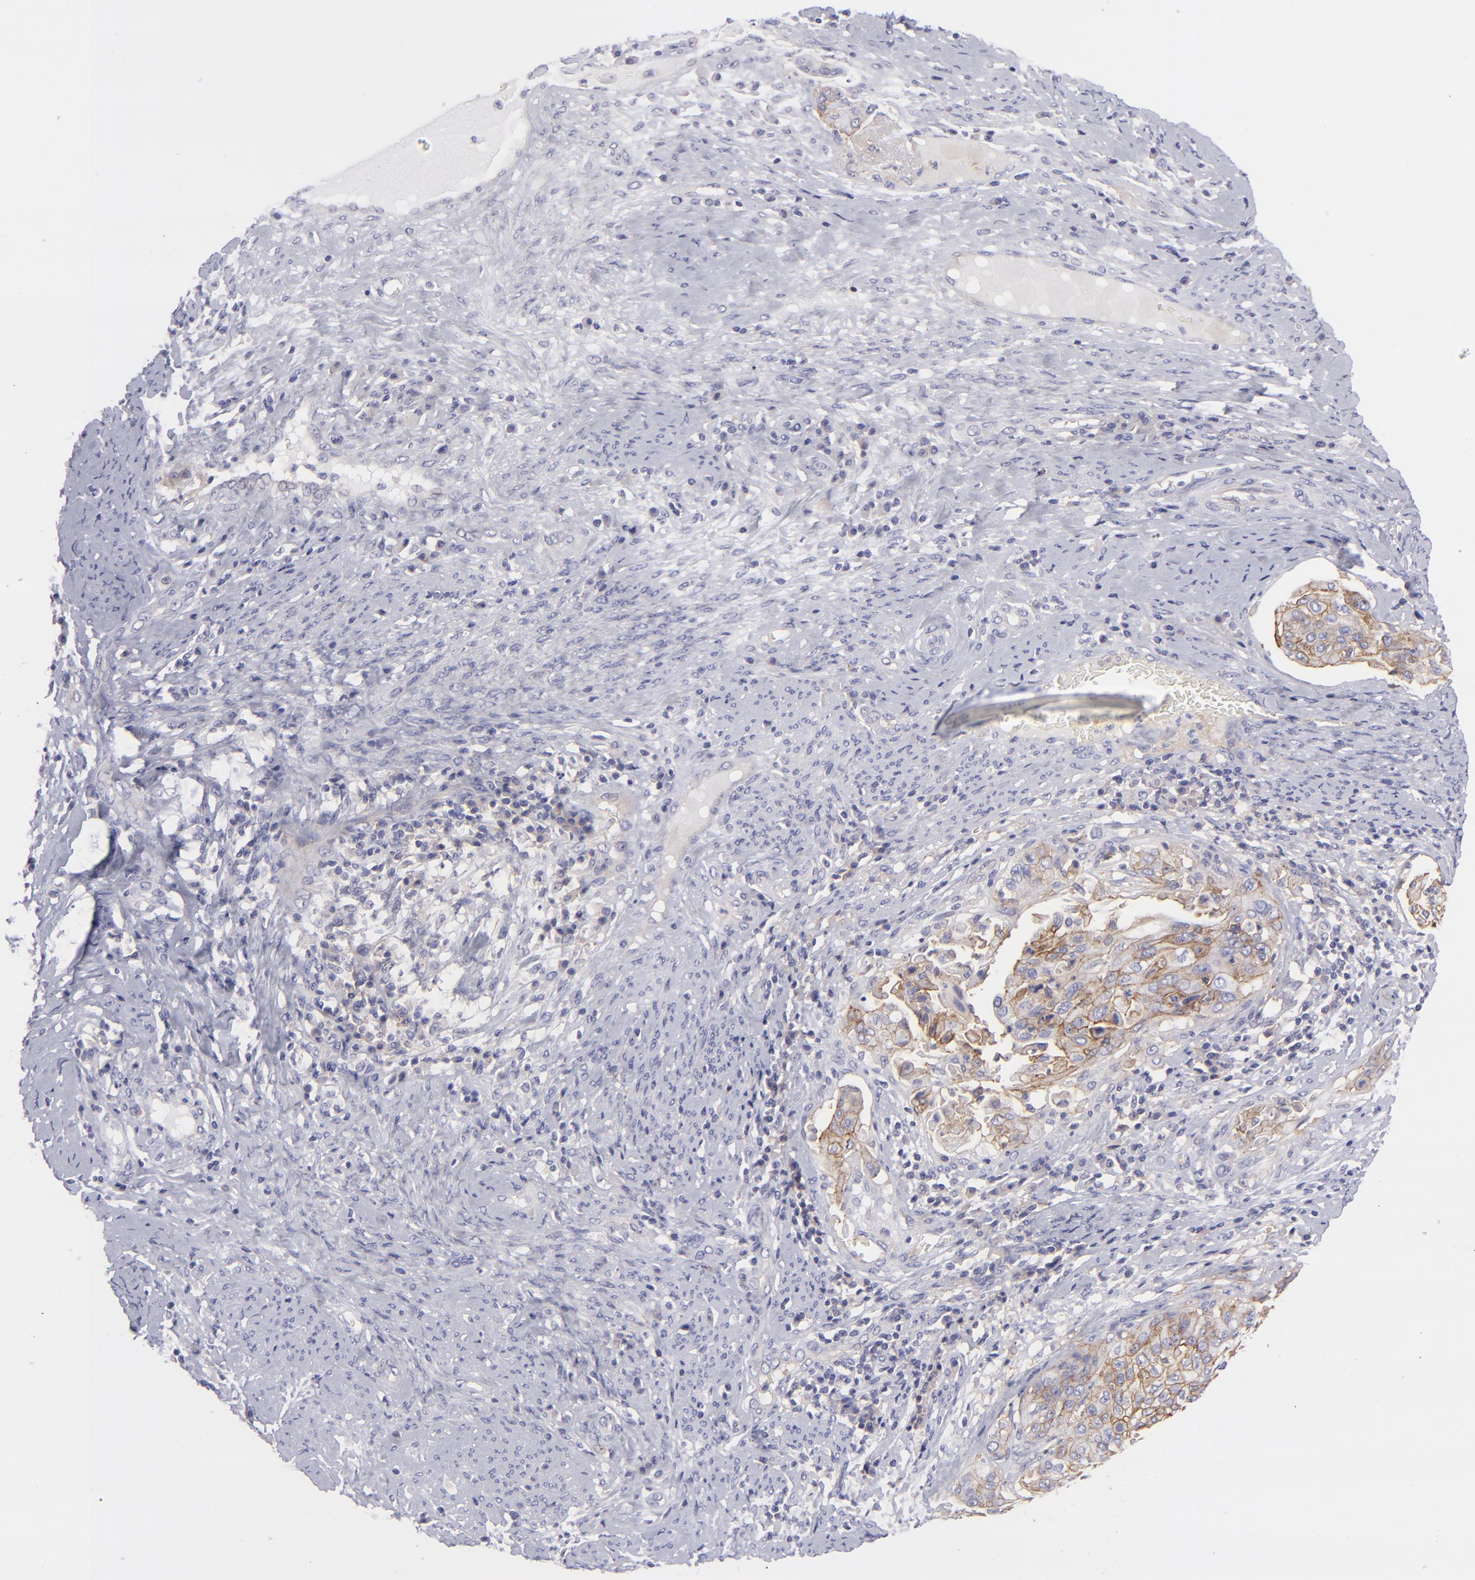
{"staining": {"intensity": "moderate", "quantity": "25%-75%", "location": "cytoplasmic/membranous"}, "tissue": "cervical cancer", "cell_type": "Tumor cells", "image_type": "cancer", "snomed": [{"axis": "morphology", "description": "Squamous cell carcinoma, NOS"}, {"axis": "topography", "description": "Cervix"}], "caption": "A micrograph of human squamous cell carcinoma (cervical) stained for a protein displays moderate cytoplasmic/membranous brown staining in tumor cells.", "gene": "BSG", "patient": {"sex": "female", "age": 41}}